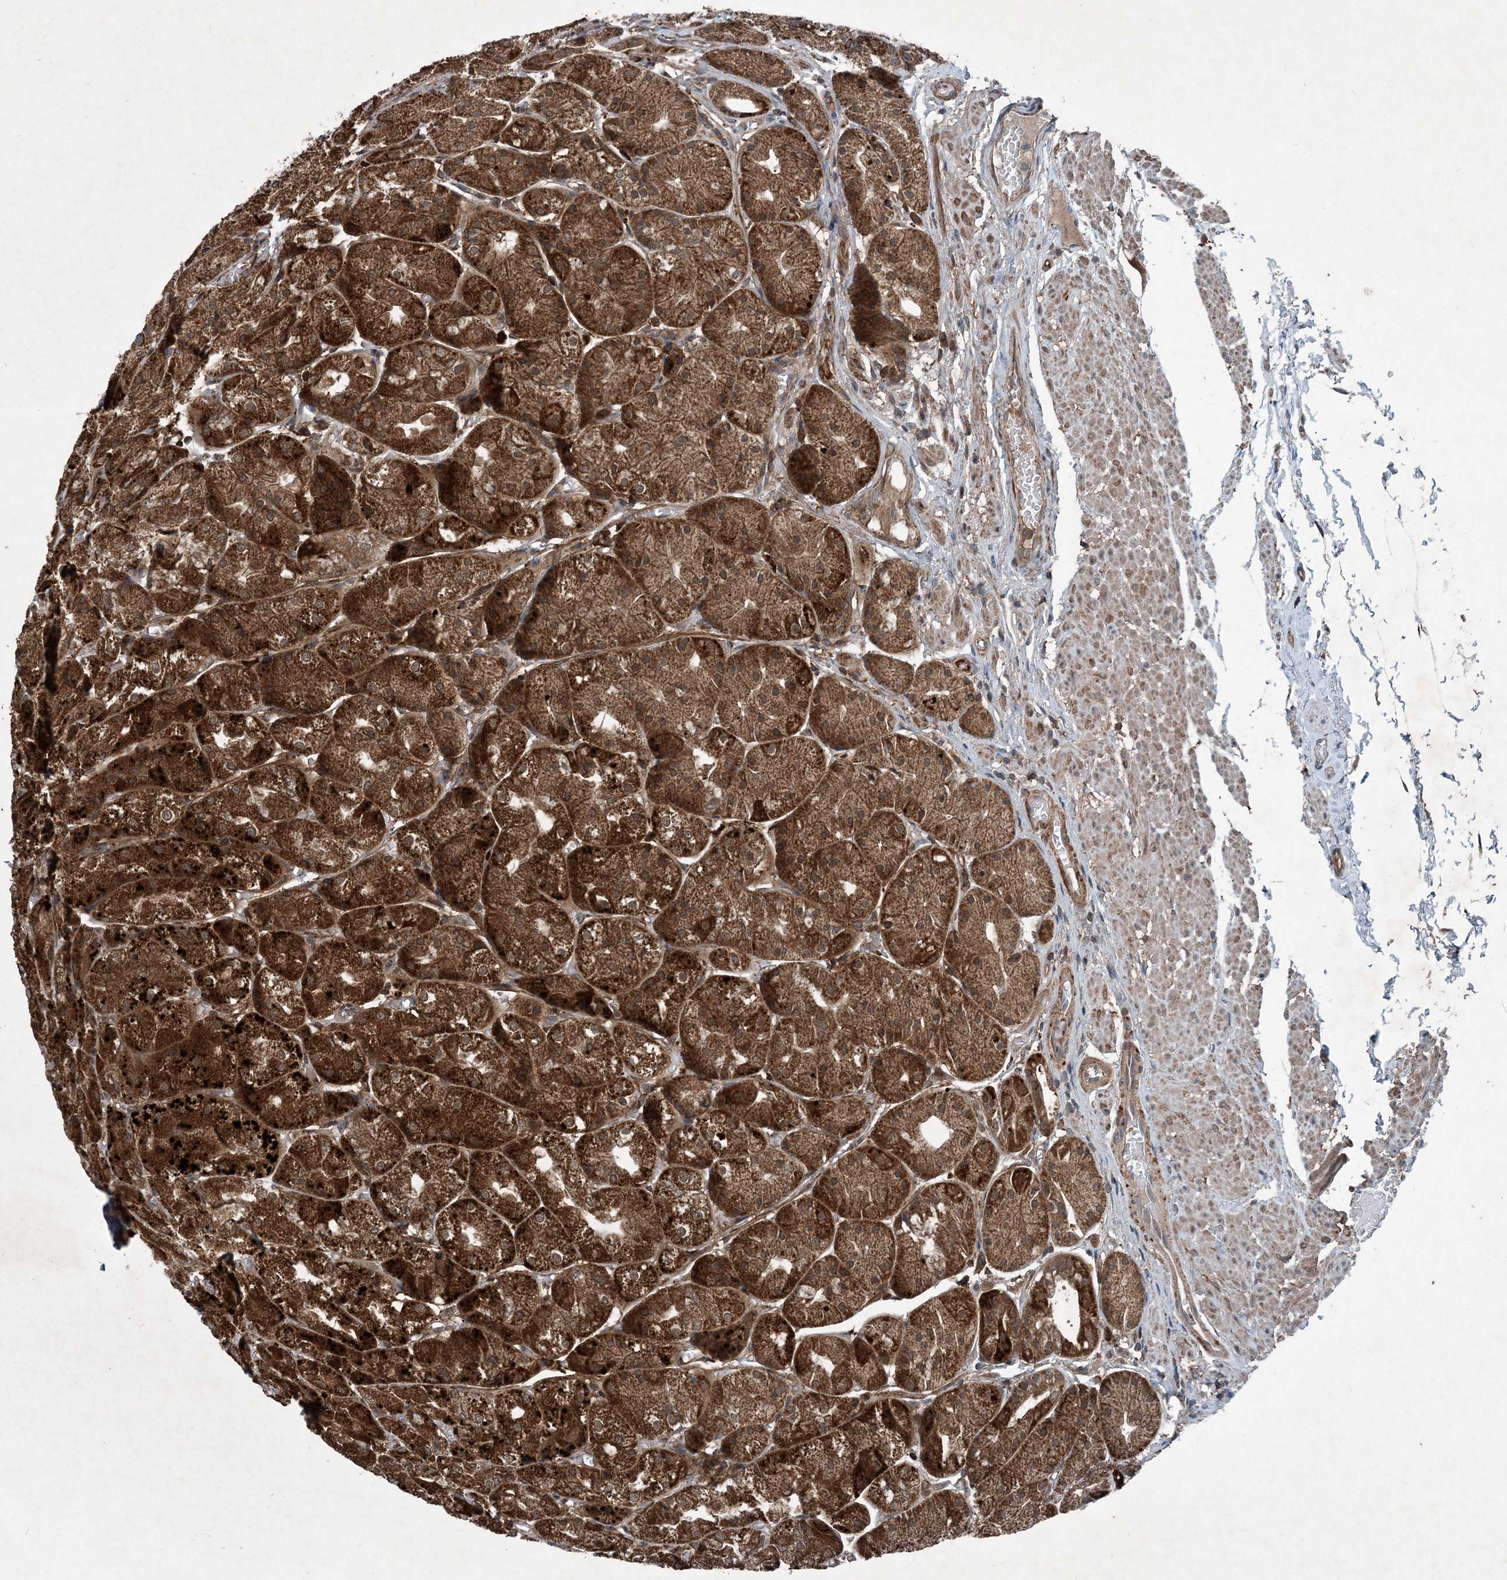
{"staining": {"intensity": "strong", "quantity": ">75%", "location": "cytoplasmic/membranous"}, "tissue": "stomach", "cell_type": "Glandular cells", "image_type": "normal", "snomed": [{"axis": "morphology", "description": "Normal tissue, NOS"}, {"axis": "topography", "description": "Stomach, upper"}], "caption": "An image of stomach stained for a protein shows strong cytoplasmic/membranous brown staining in glandular cells. The protein of interest is shown in brown color, while the nuclei are stained blue.", "gene": "NDUFA2", "patient": {"sex": "male", "age": 72}}